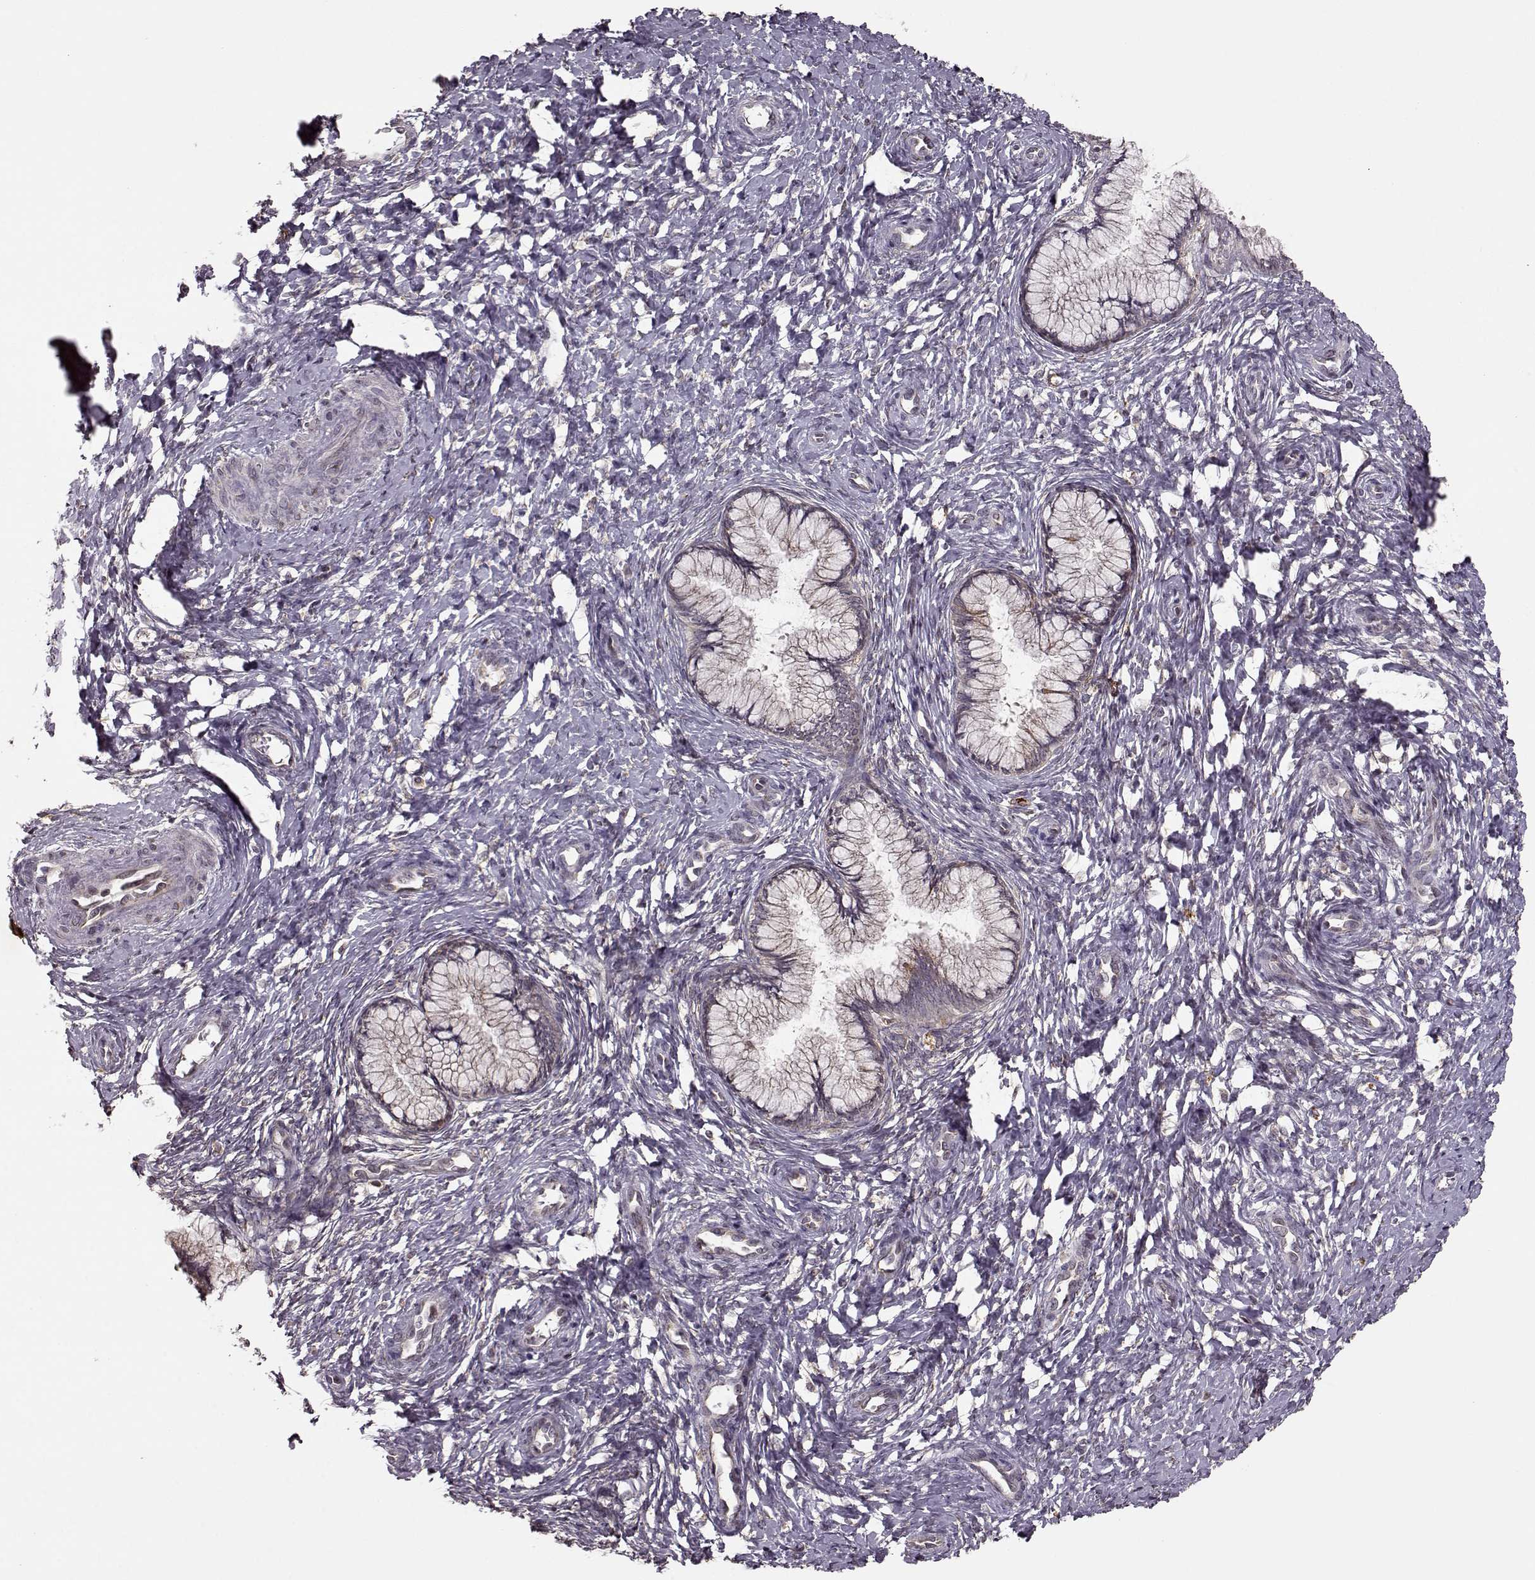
{"staining": {"intensity": "weak", "quantity": "<25%", "location": "cytoplasmic/membranous"}, "tissue": "cervix", "cell_type": "Glandular cells", "image_type": "normal", "snomed": [{"axis": "morphology", "description": "Normal tissue, NOS"}, {"axis": "topography", "description": "Cervix"}], "caption": "This image is of benign cervix stained with immunohistochemistry (IHC) to label a protein in brown with the nuclei are counter-stained blue. There is no staining in glandular cells.", "gene": "YIPF5", "patient": {"sex": "female", "age": 37}}